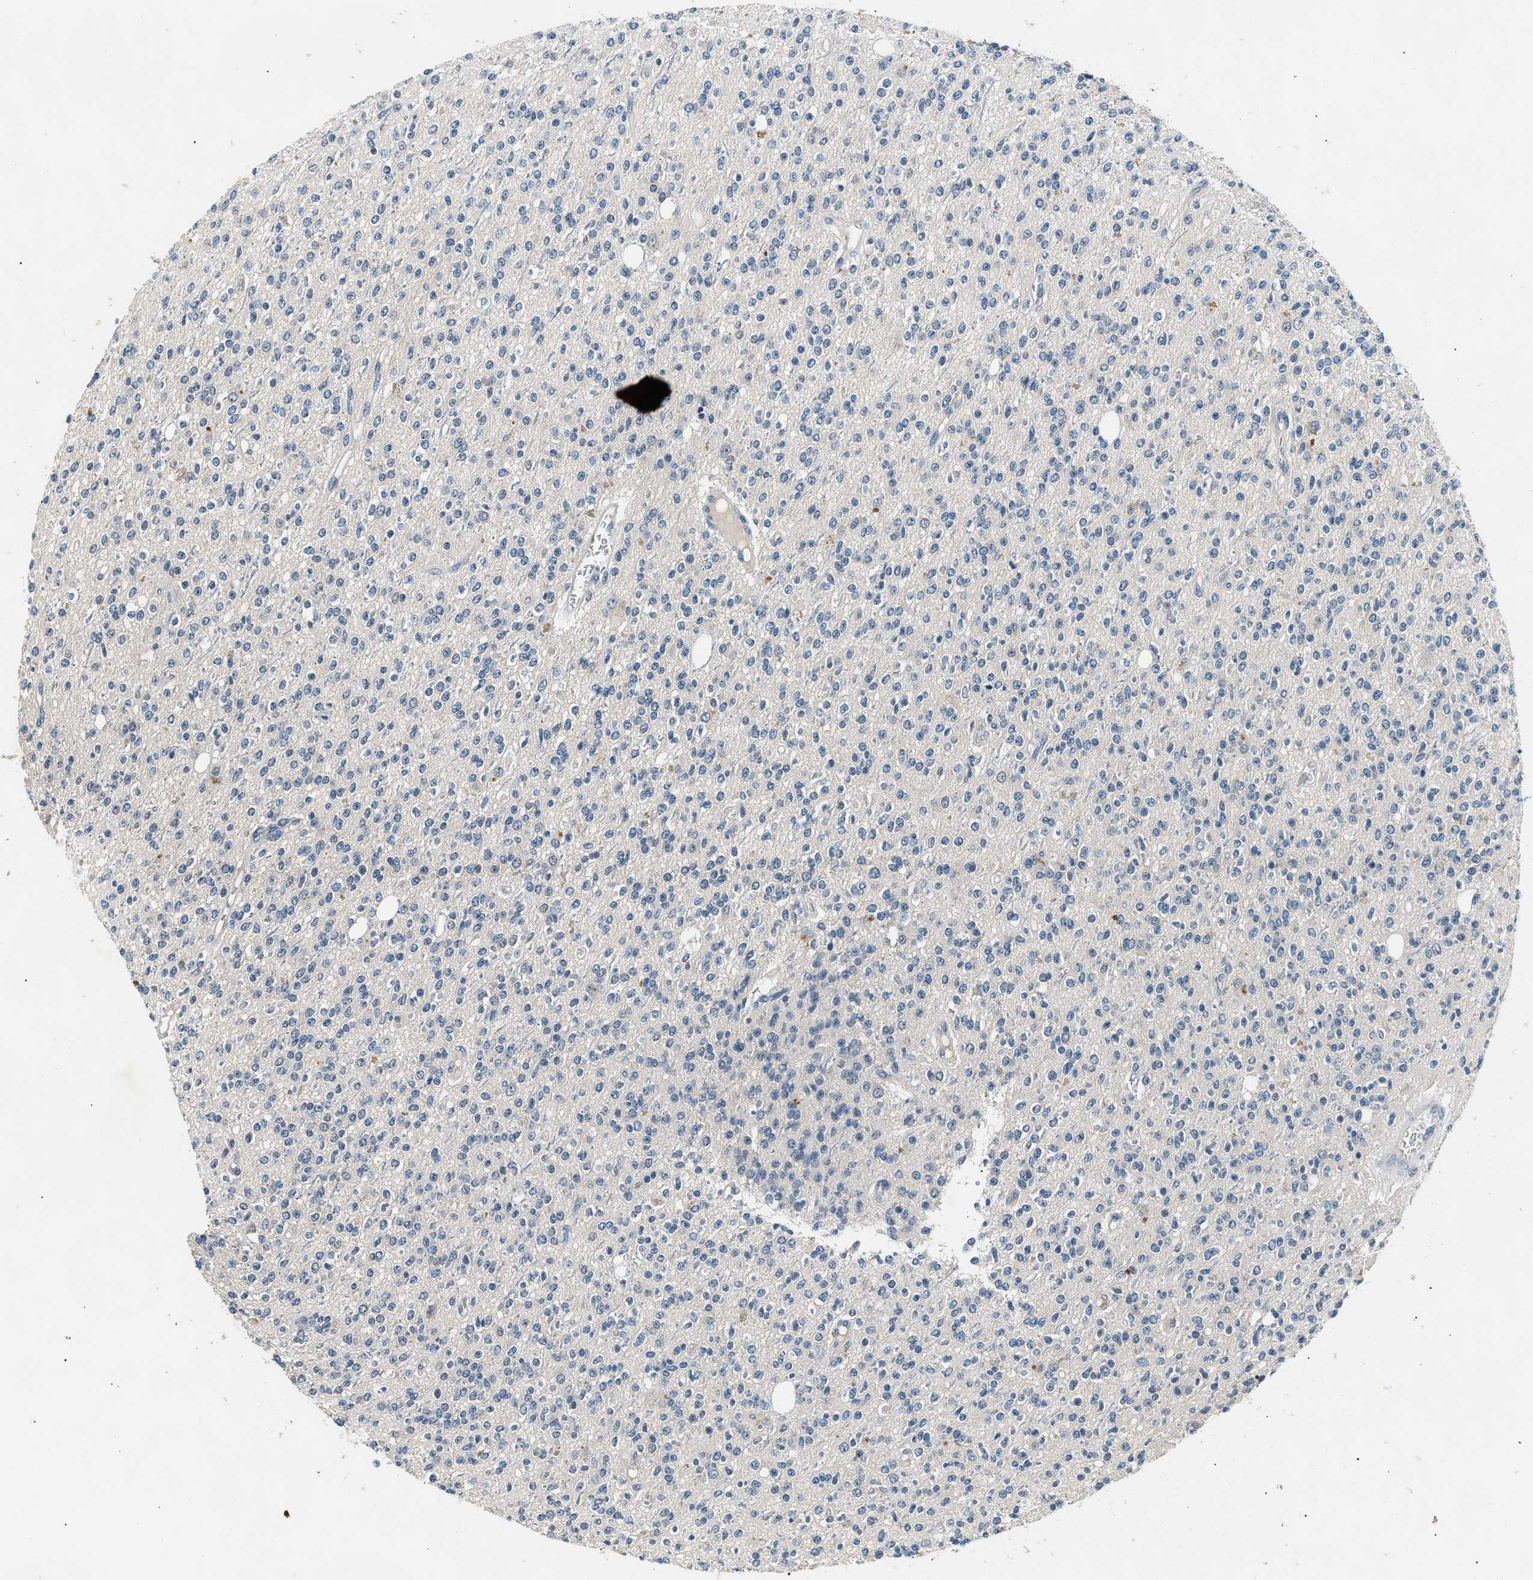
{"staining": {"intensity": "negative", "quantity": "none", "location": "none"}, "tissue": "glioma", "cell_type": "Tumor cells", "image_type": "cancer", "snomed": [{"axis": "morphology", "description": "Glioma, malignant, High grade"}, {"axis": "topography", "description": "Brain"}], "caption": "Immunohistochemistry (IHC) image of high-grade glioma (malignant) stained for a protein (brown), which displays no staining in tumor cells.", "gene": "INHA", "patient": {"sex": "male", "age": 34}}